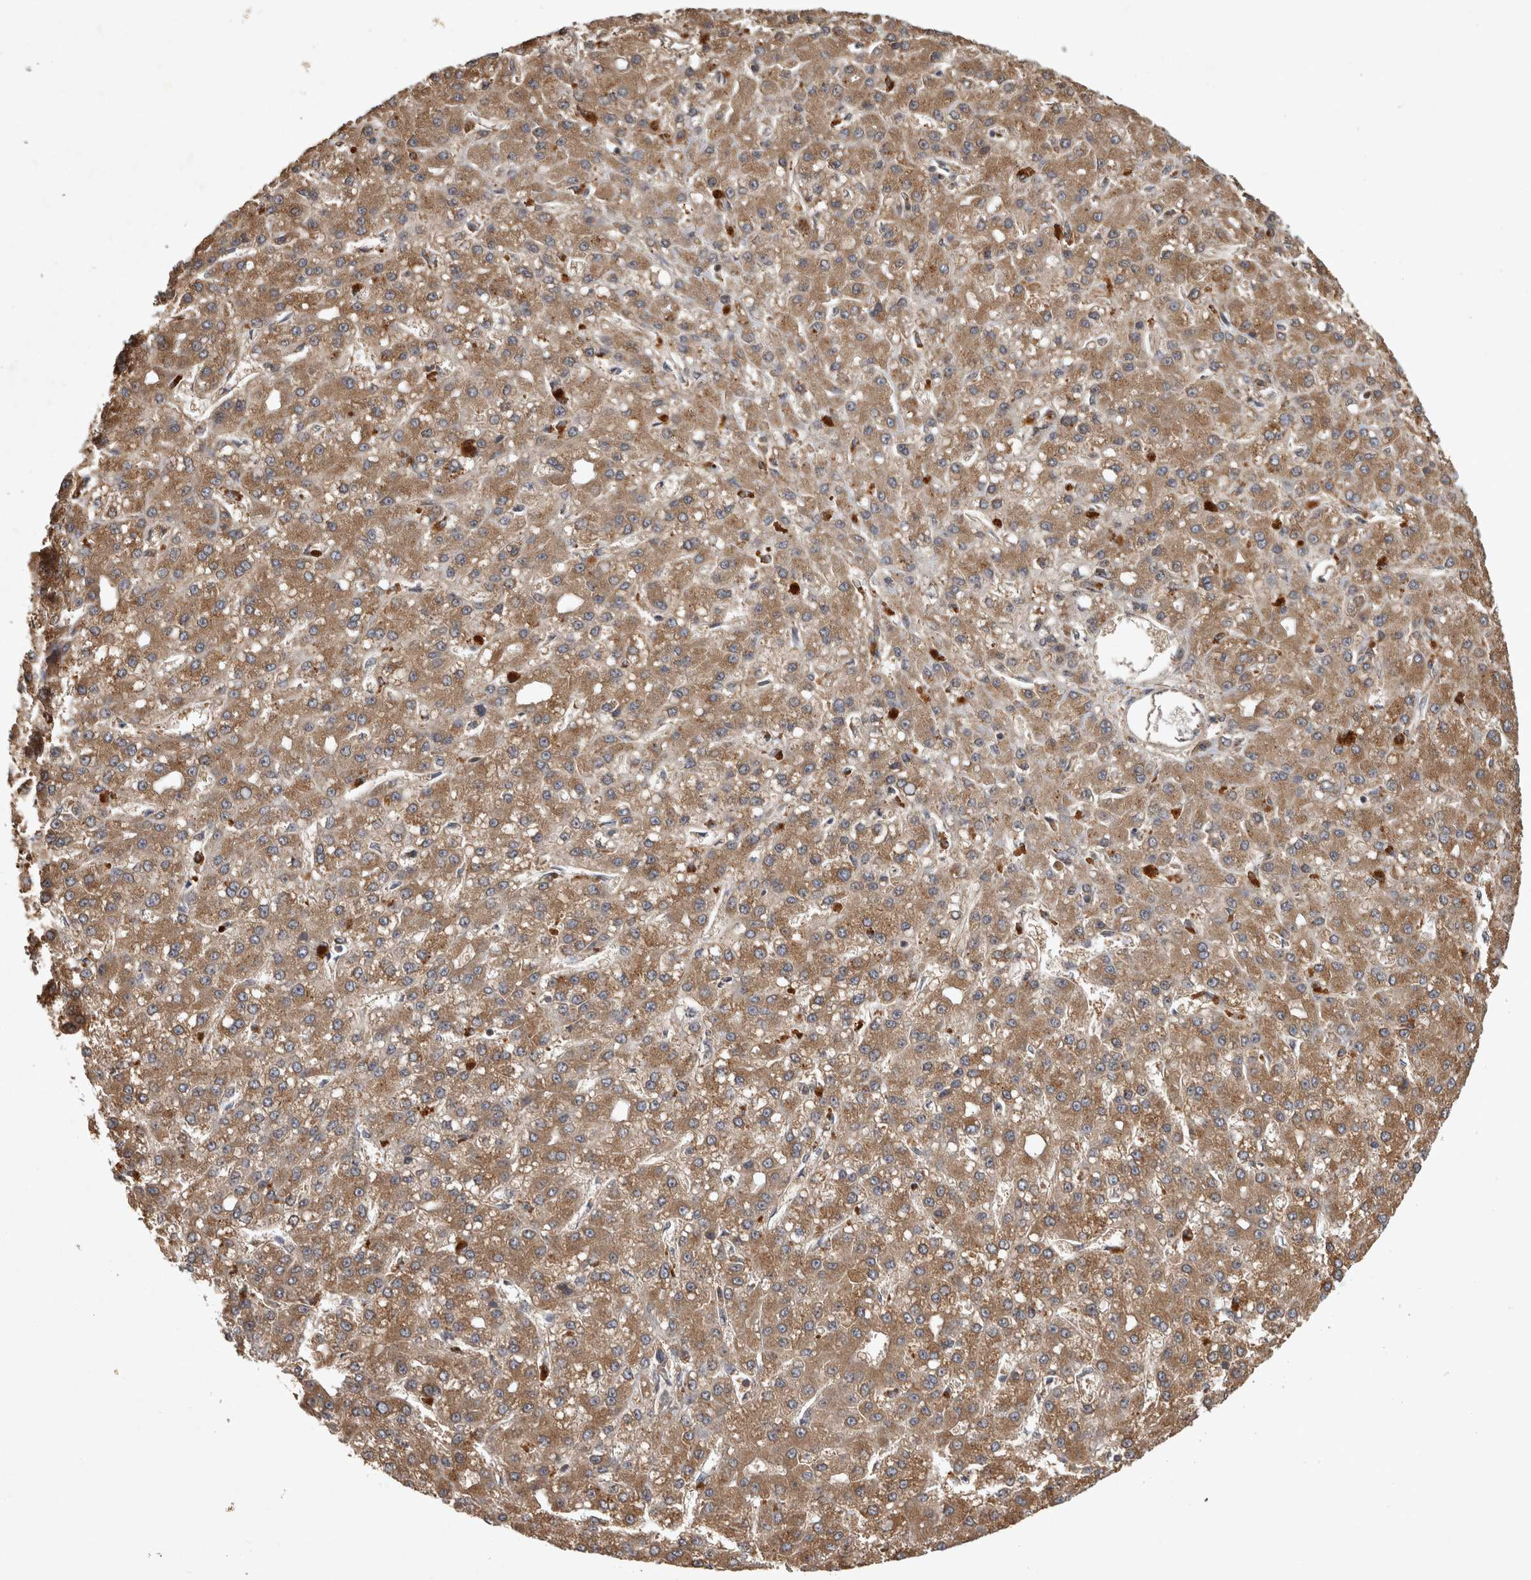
{"staining": {"intensity": "moderate", "quantity": ">75%", "location": "cytoplasmic/membranous"}, "tissue": "liver cancer", "cell_type": "Tumor cells", "image_type": "cancer", "snomed": [{"axis": "morphology", "description": "Carcinoma, Hepatocellular, NOS"}, {"axis": "topography", "description": "Liver"}], "caption": "Protein analysis of hepatocellular carcinoma (liver) tissue shows moderate cytoplasmic/membranous staining in about >75% of tumor cells. Using DAB (3,3'-diaminobenzidine) (brown) and hematoxylin (blue) stains, captured at high magnification using brightfield microscopy.", "gene": "TRMT61B", "patient": {"sex": "male", "age": 67}}